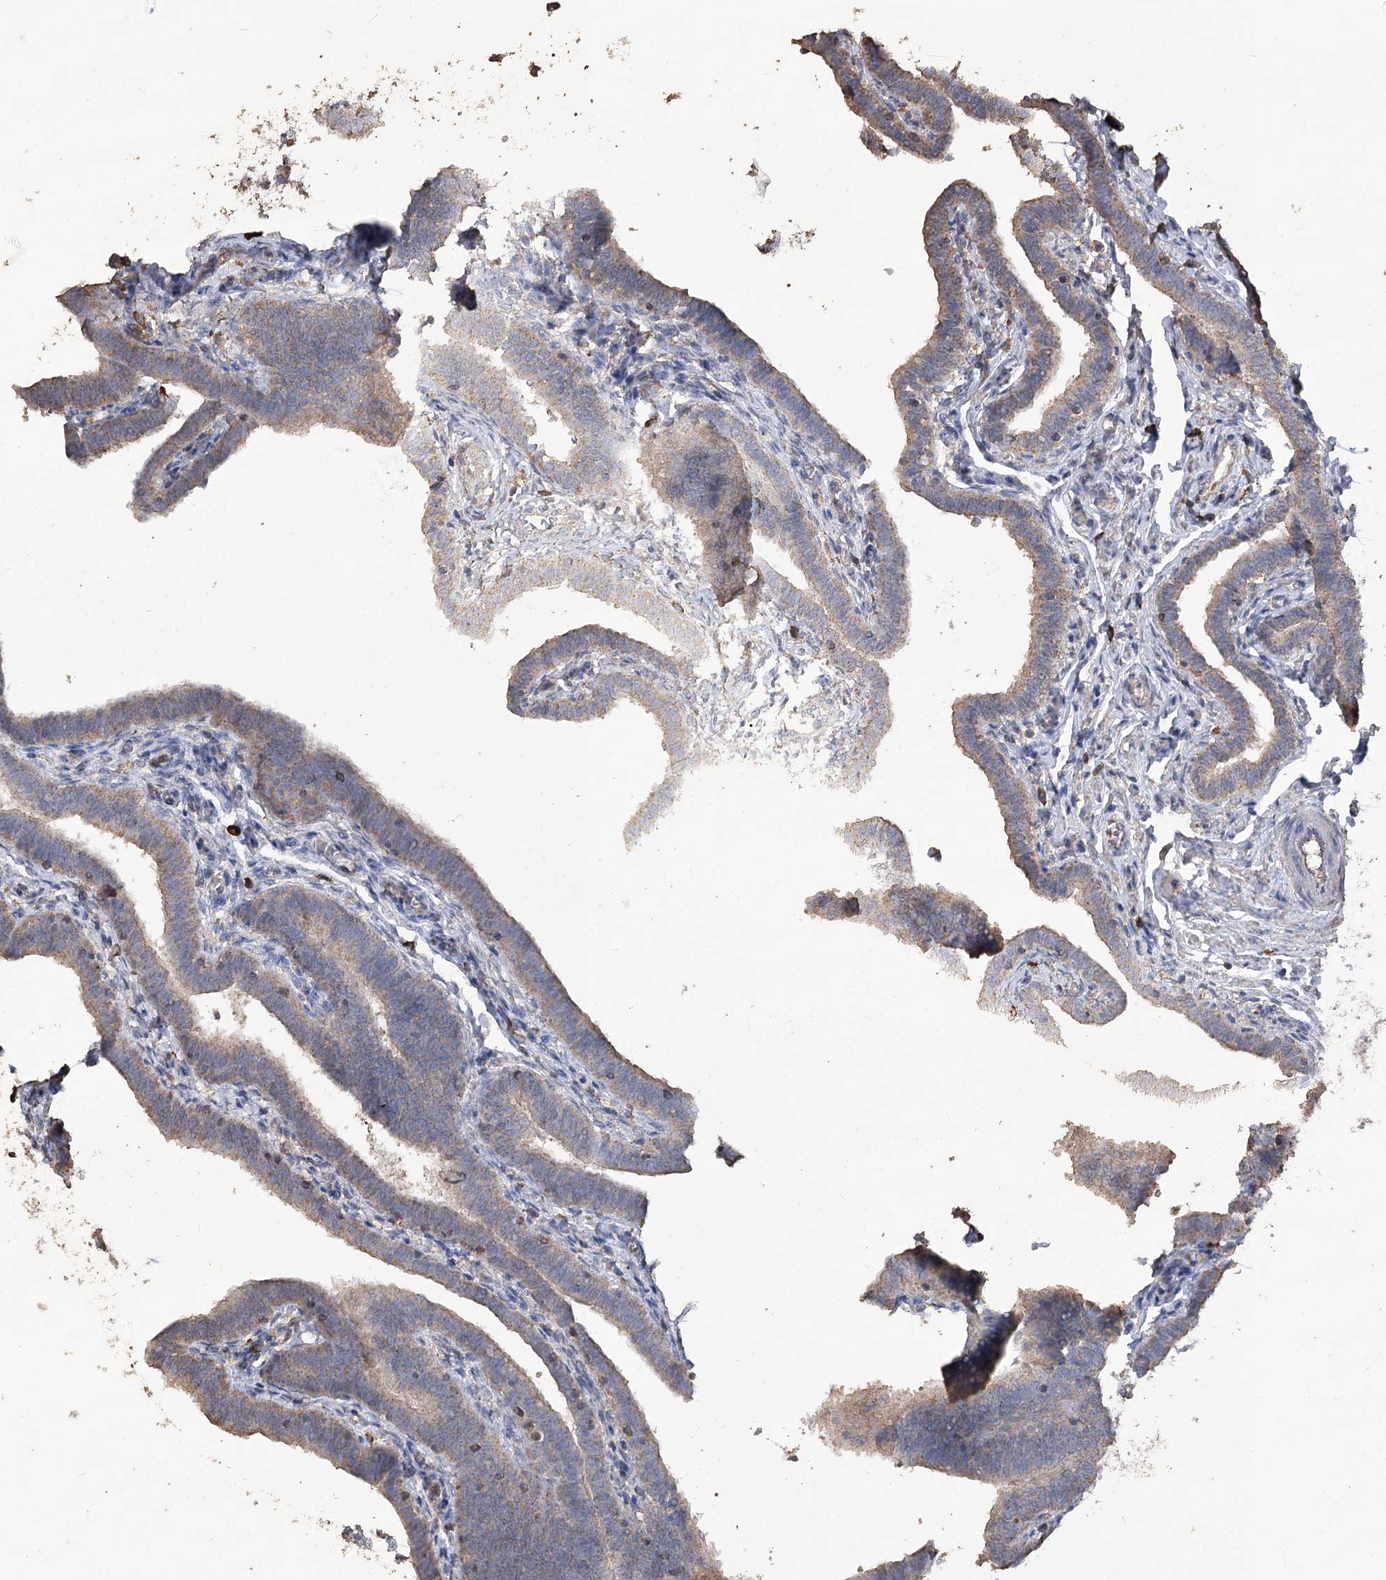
{"staining": {"intensity": "moderate", "quantity": ">75%", "location": "cytoplasmic/membranous"}, "tissue": "fallopian tube", "cell_type": "Glandular cells", "image_type": "normal", "snomed": [{"axis": "morphology", "description": "Normal tissue, NOS"}, {"axis": "topography", "description": "Fallopian tube"}], "caption": "Protein staining displays moderate cytoplasmic/membranous expression in approximately >75% of glandular cells in unremarkable fallopian tube.", "gene": "IREB2", "patient": {"sex": "female", "age": 36}}